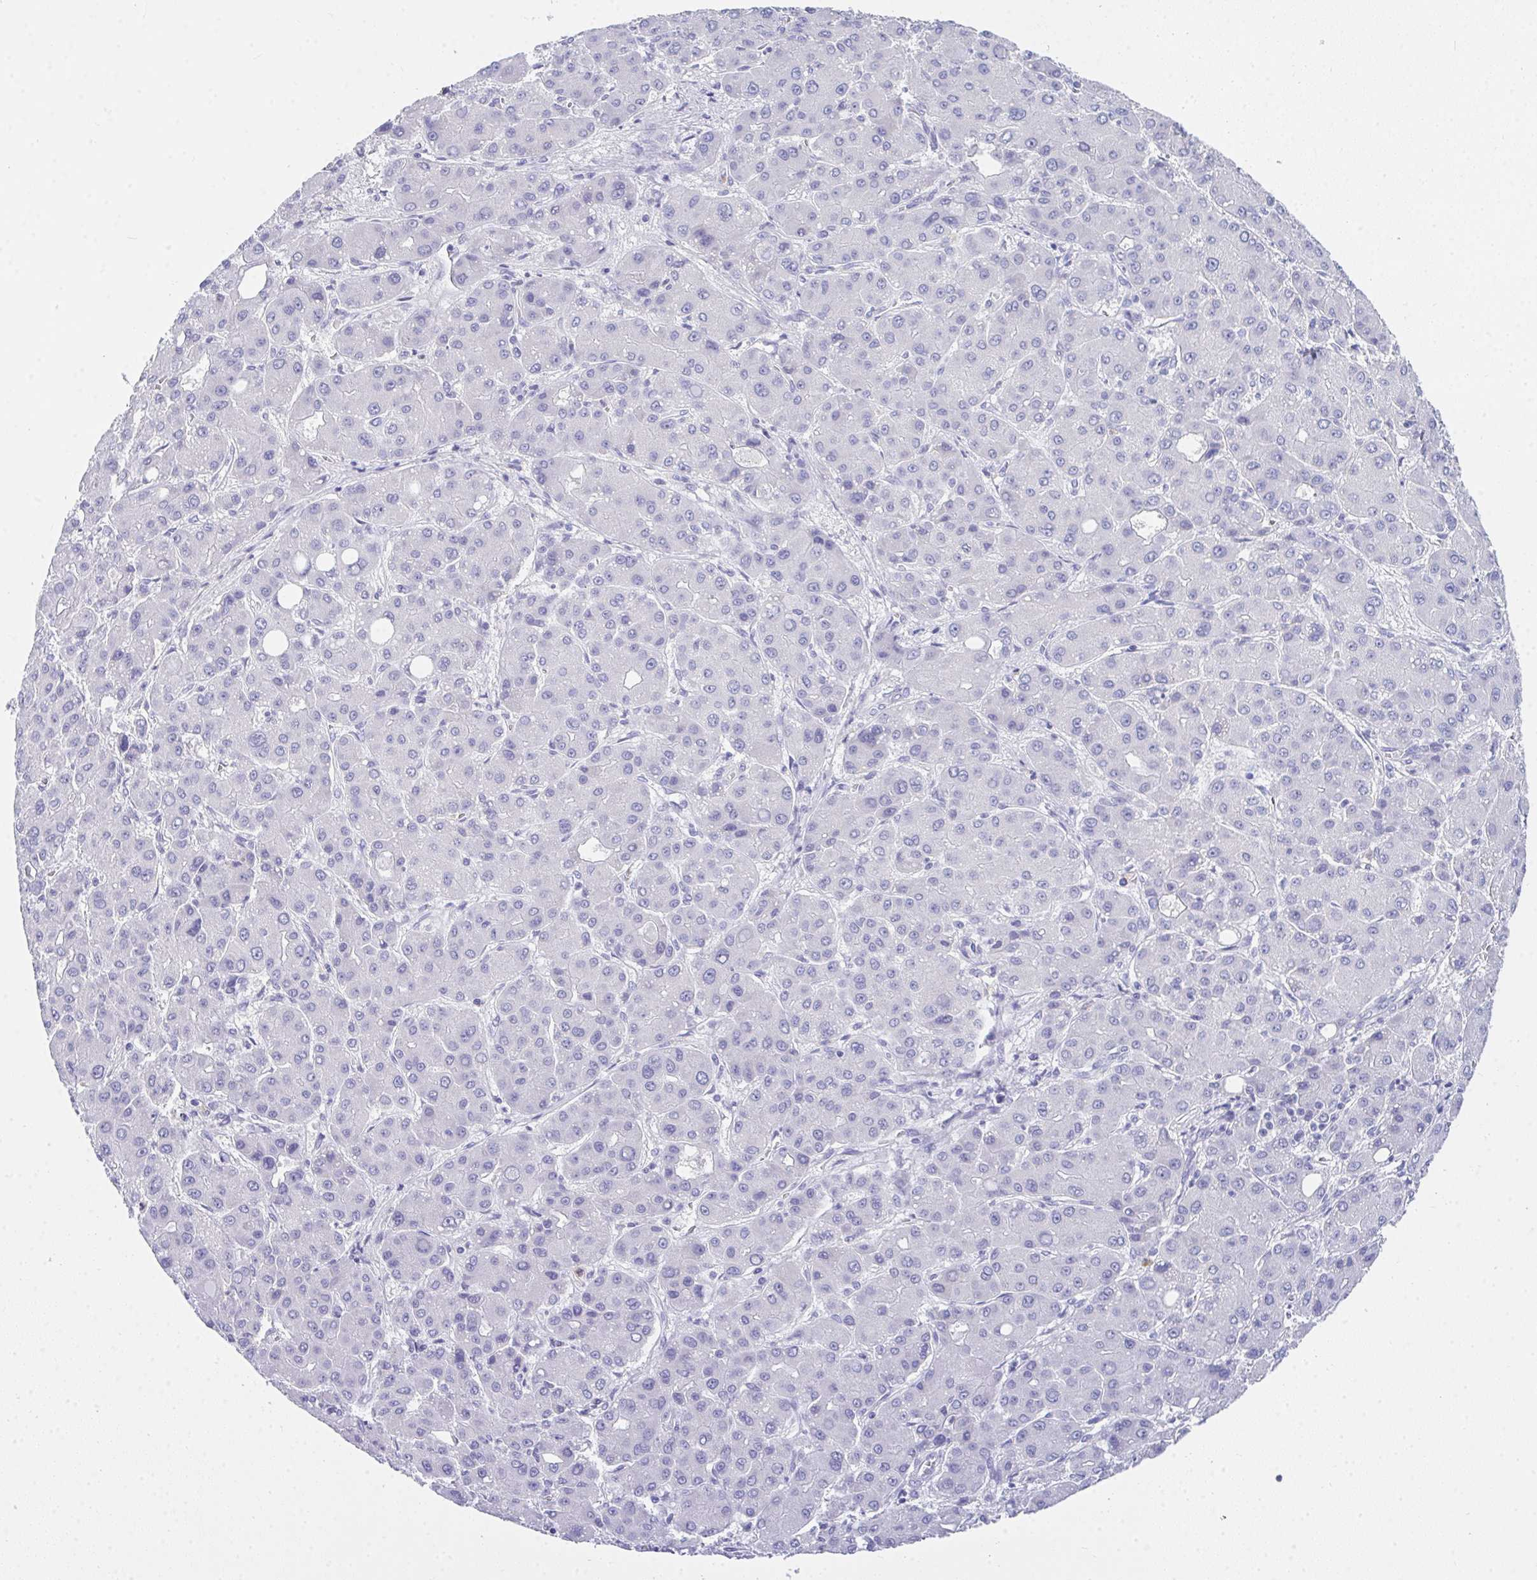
{"staining": {"intensity": "negative", "quantity": "none", "location": "none"}, "tissue": "liver cancer", "cell_type": "Tumor cells", "image_type": "cancer", "snomed": [{"axis": "morphology", "description": "Carcinoma, Hepatocellular, NOS"}, {"axis": "topography", "description": "Liver"}], "caption": "This photomicrograph is of liver cancer (hepatocellular carcinoma) stained with immunohistochemistry to label a protein in brown with the nuclei are counter-stained blue. There is no expression in tumor cells.", "gene": "COA5", "patient": {"sex": "male", "age": 55}}